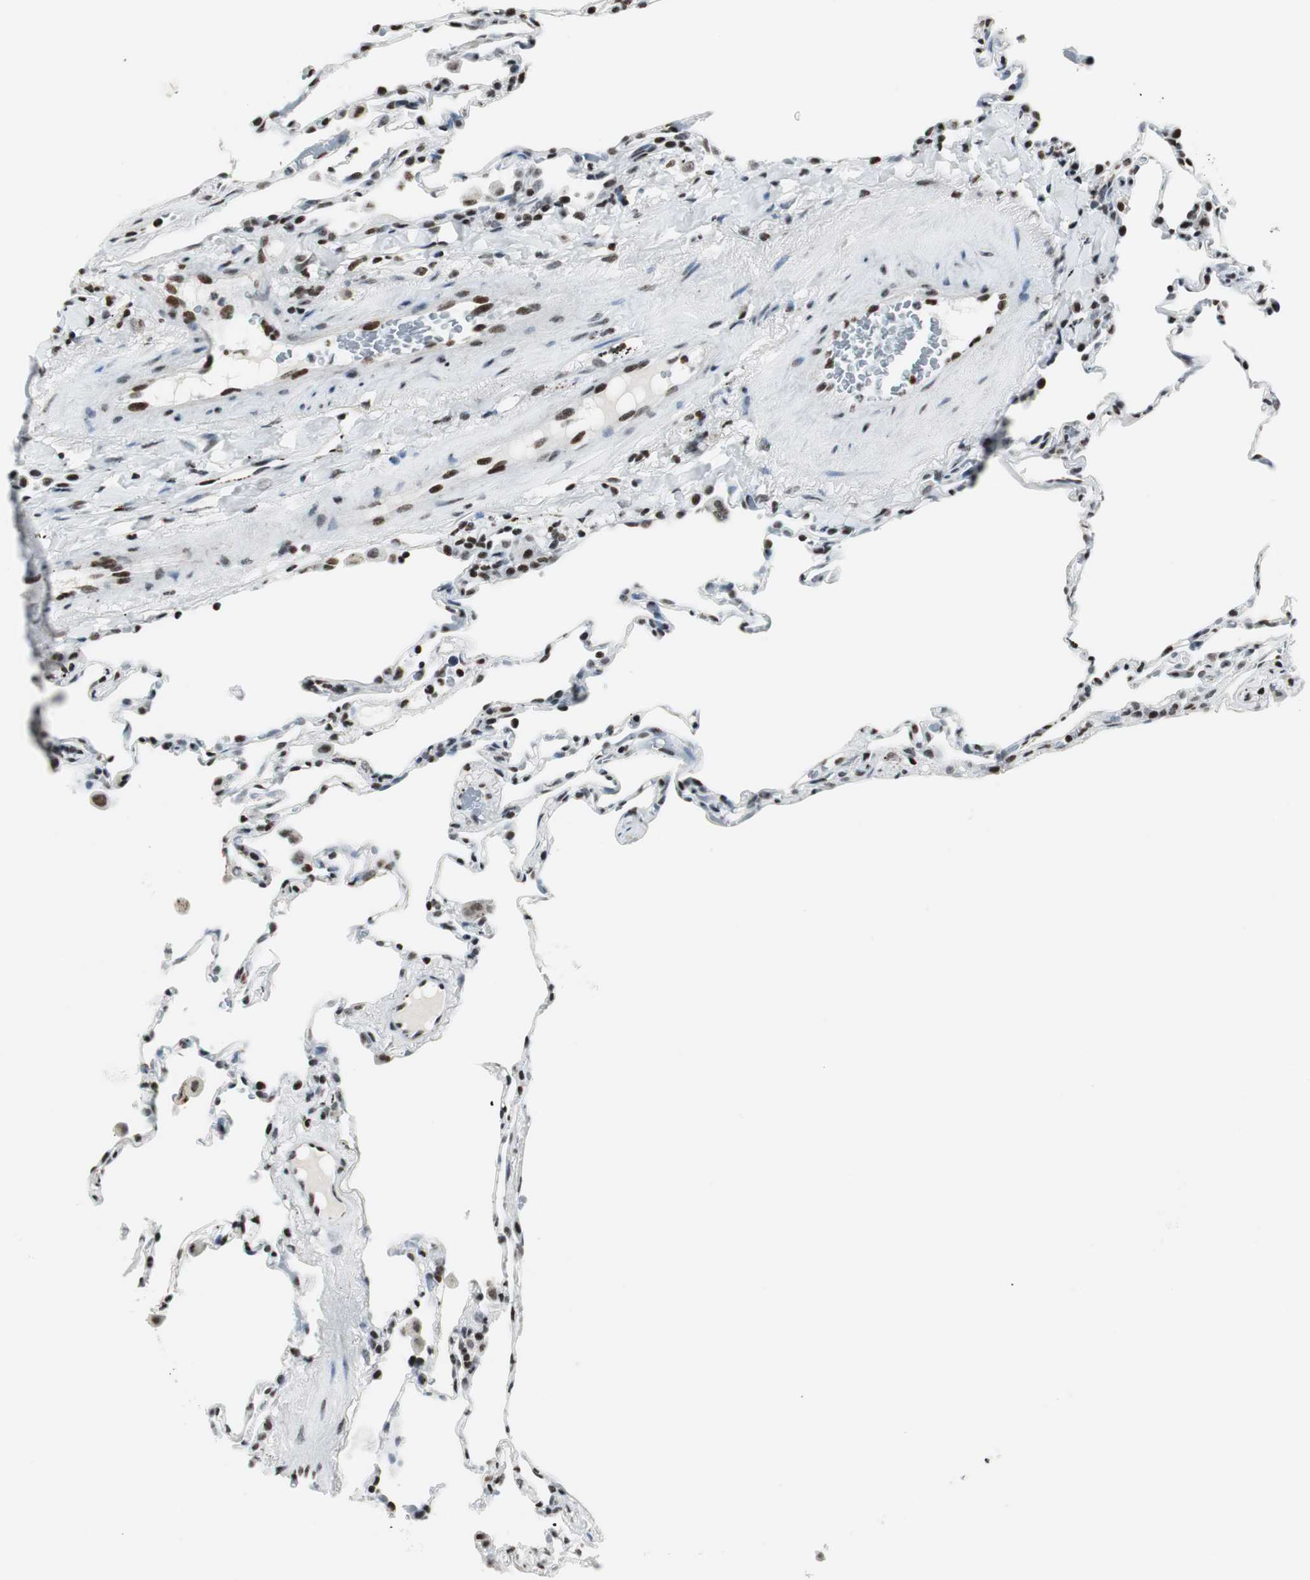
{"staining": {"intensity": "weak", "quantity": "<25%", "location": "nuclear"}, "tissue": "lung", "cell_type": "Alveolar cells", "image_type": "normal", "snomed": [{"axis": "morphology", "description": "Normal tissue, NOS"}, {"axis": "topography", "description": "Lung"}], "caption": "Protein analysis of normal lung exhibits no significant staining in alveolar cells.", "gene": "RBBP4", "patient": {"sex": "male", "age": 59}}